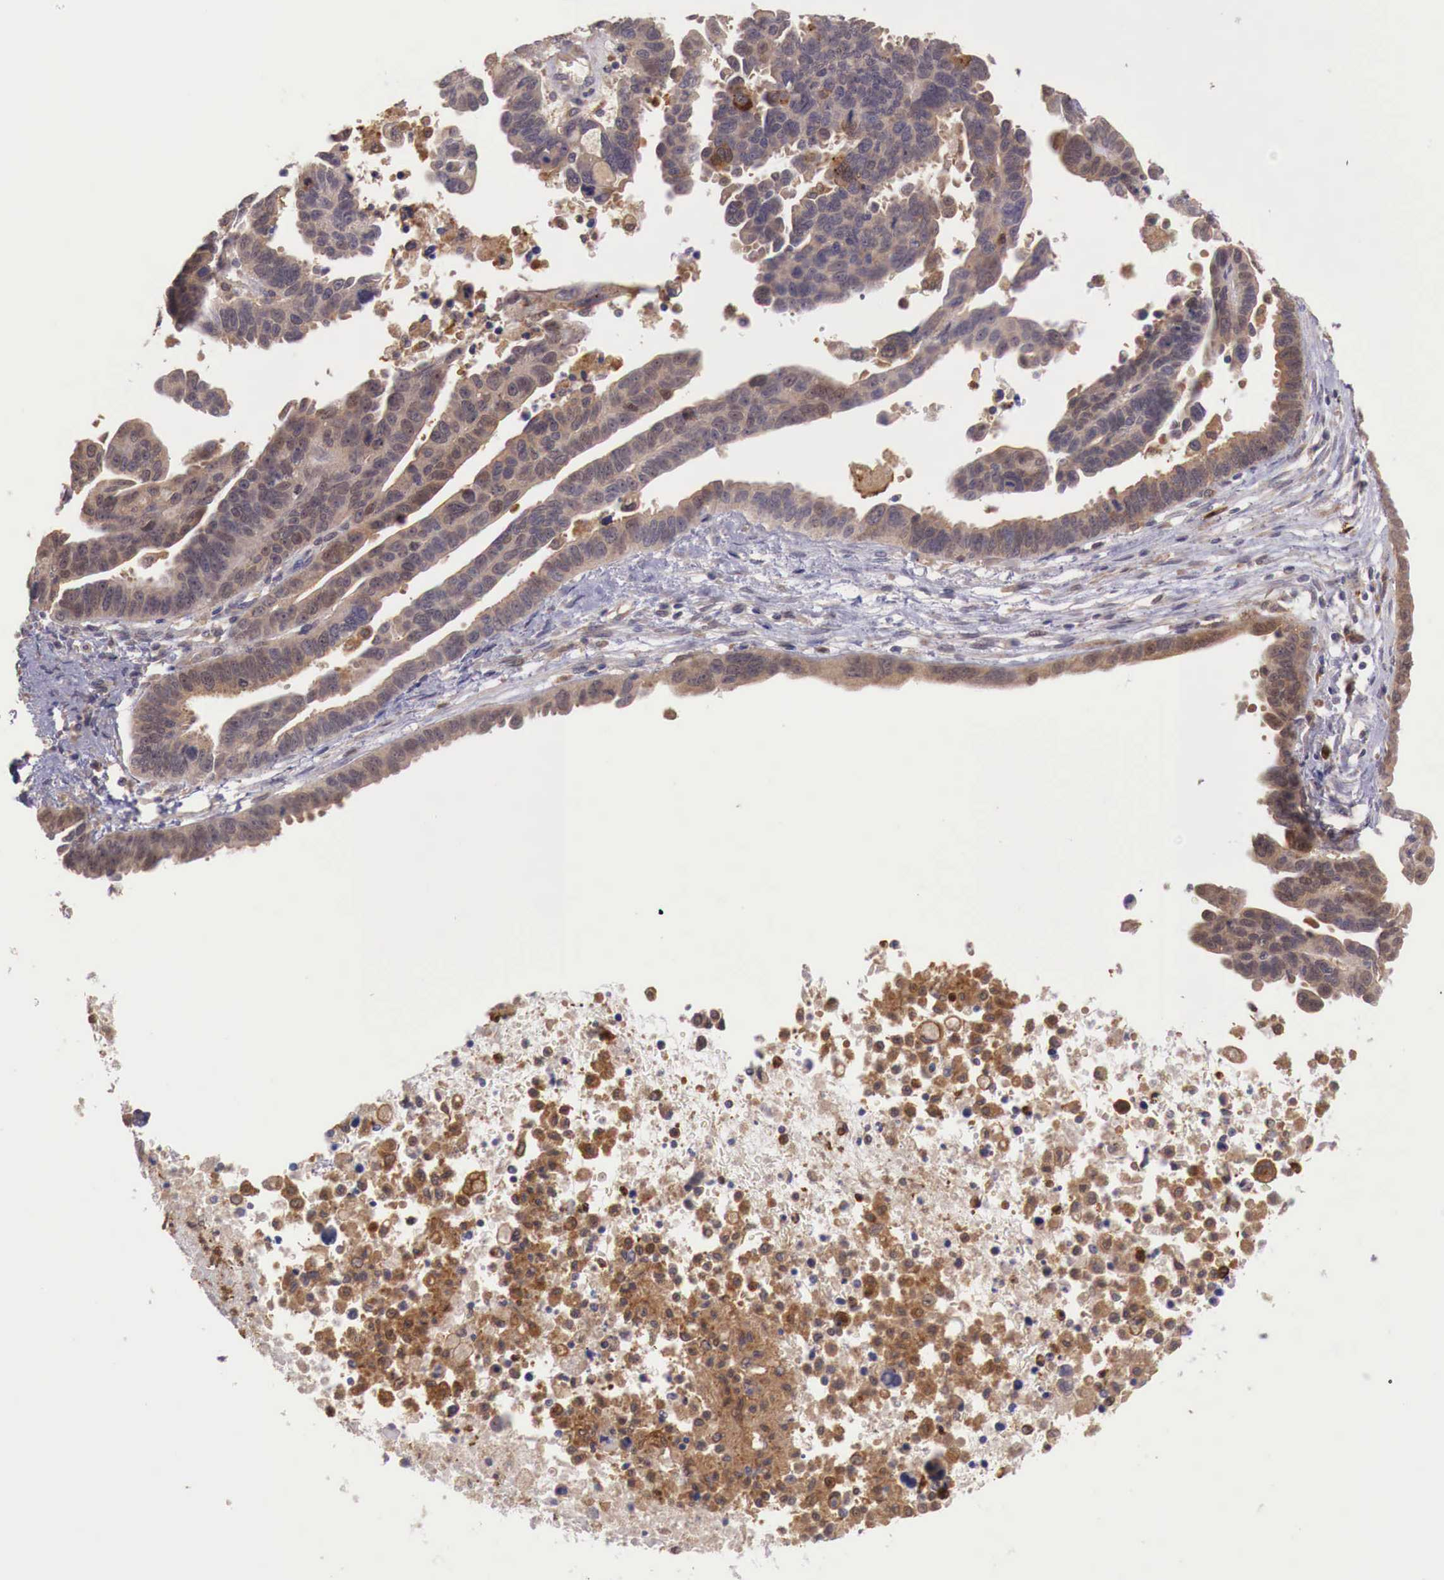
{"staining": {"intensity": "moderate", "quantity": ">75%", "location": "cytoplasmic/membranous"}, "tissue": "ovarian cancer", "cell_type": "Tumor cells", "image_type": "cancer", "snomed": [{"axis": "morphology", "description": "Carcinoma, endometroid"}, {"axis": "morphology", "description": "Cystadenocarcinoma, serous, NOS"}, {"axis": "topography", "description": "Ovary"}], "caption": "Brown immunohistochemical staining in ovarian cancer (serous cystadenocarcinoma) displays moderate cytoplasmic/membranous expression in approximately >75% of tumor cells. (Brightfield microscopy of DAB IHC at high magnification).", "gene": "GAB2", "patient": {"sex": "female", "age": 45}}